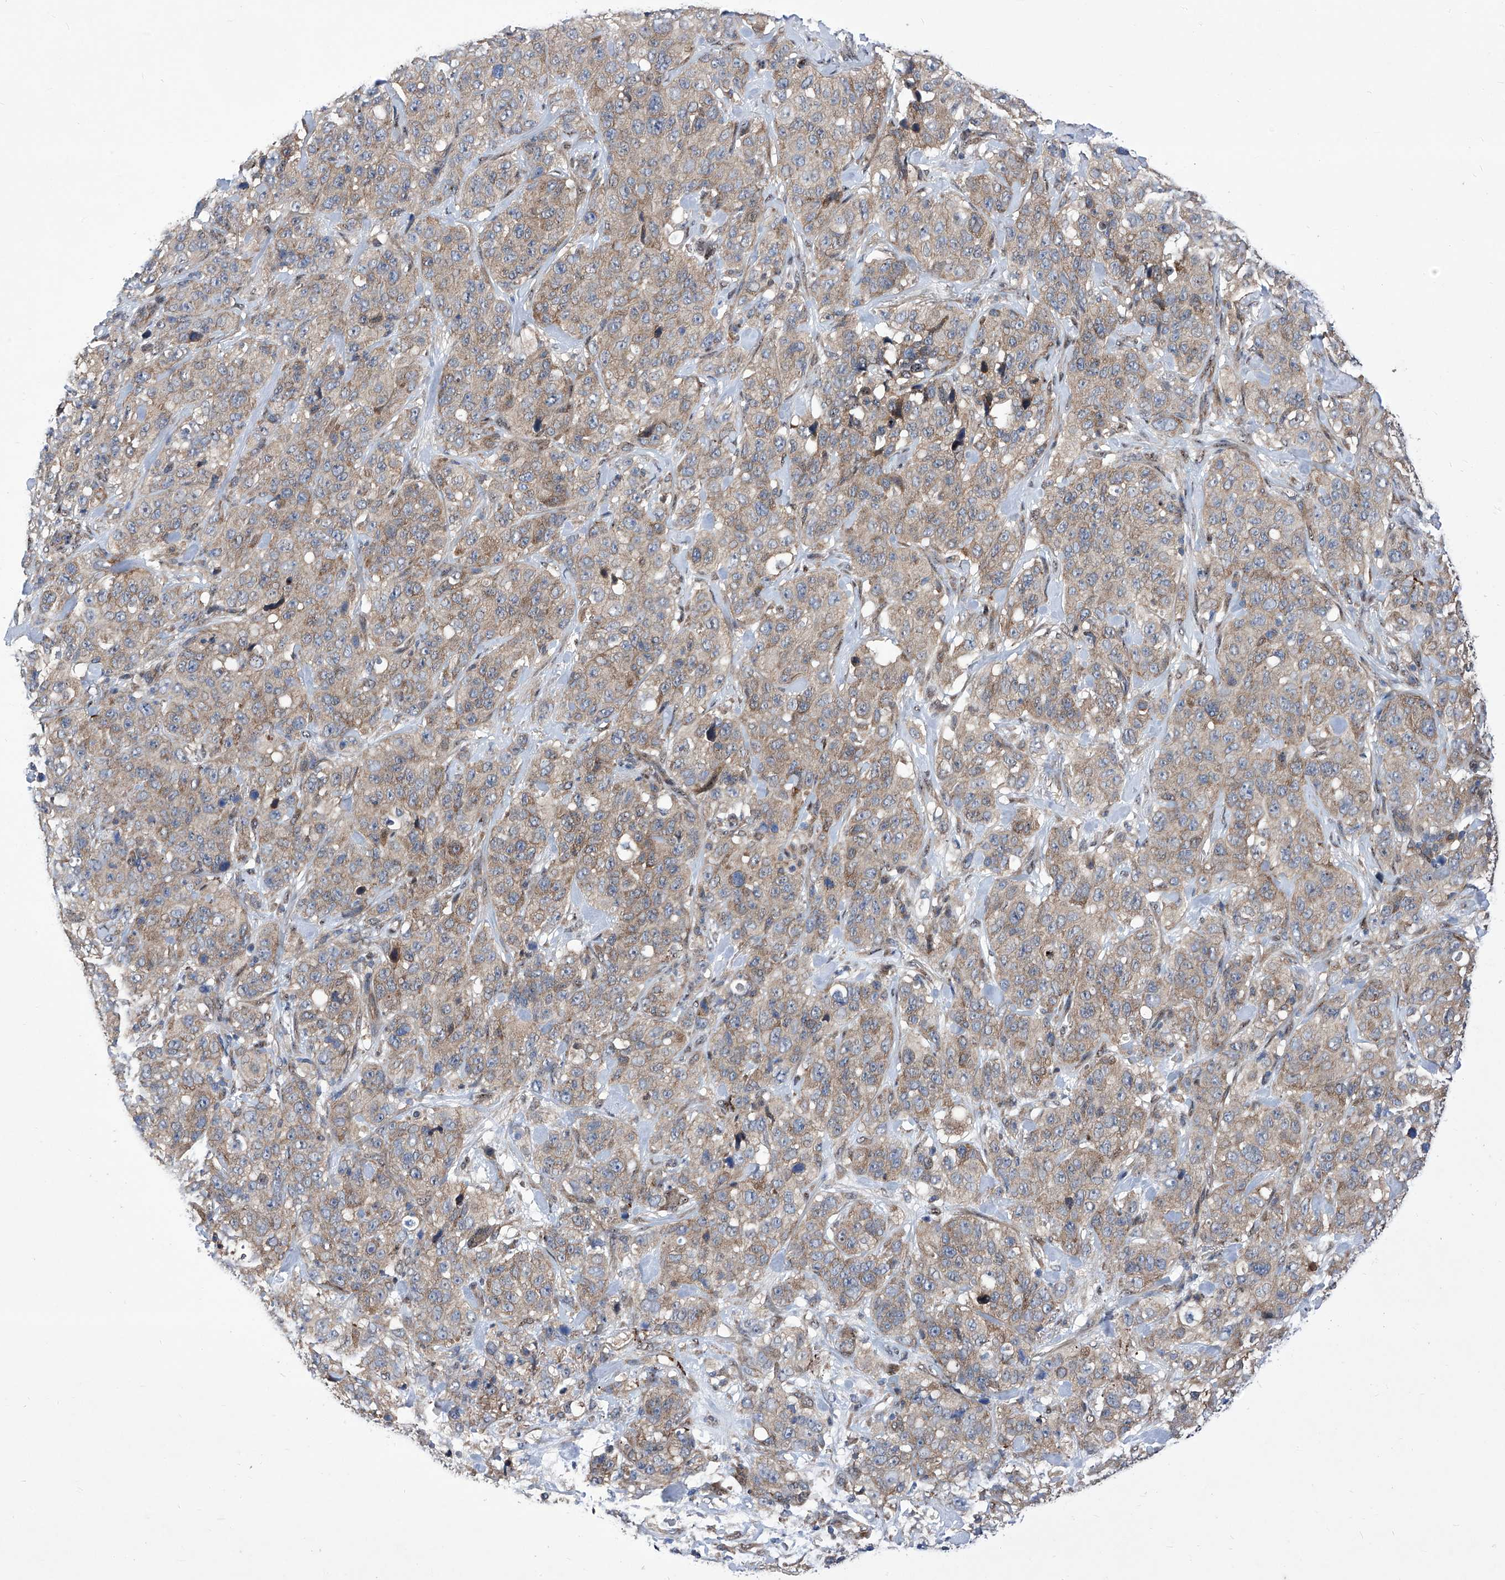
{"staining": {"intensity": "weak", "quantity": ">75%", "location": "cytoplasmic/membranous"}, "tissue": "stomach cancer", "cell_type": "Tumor cells", "image_type": "cancer", "snomed": [{"axis": "morphology", "description": "Adenocarcinoma, NOS"}, {"axis": "topography", "description": "Stomach"}], "caption": "Immunohistochemistry (DAB (3,3'-diaminobenzidine)) staining of adenocarcinoma (stomach) displays weak cytoplasmic/membranous protein staining in about >75% of tumor cells. The protein is shown in brown color, while the nuclei are stained blue.", "gene": "KTI12", "patient": {"sex": "male", "age": 48}}